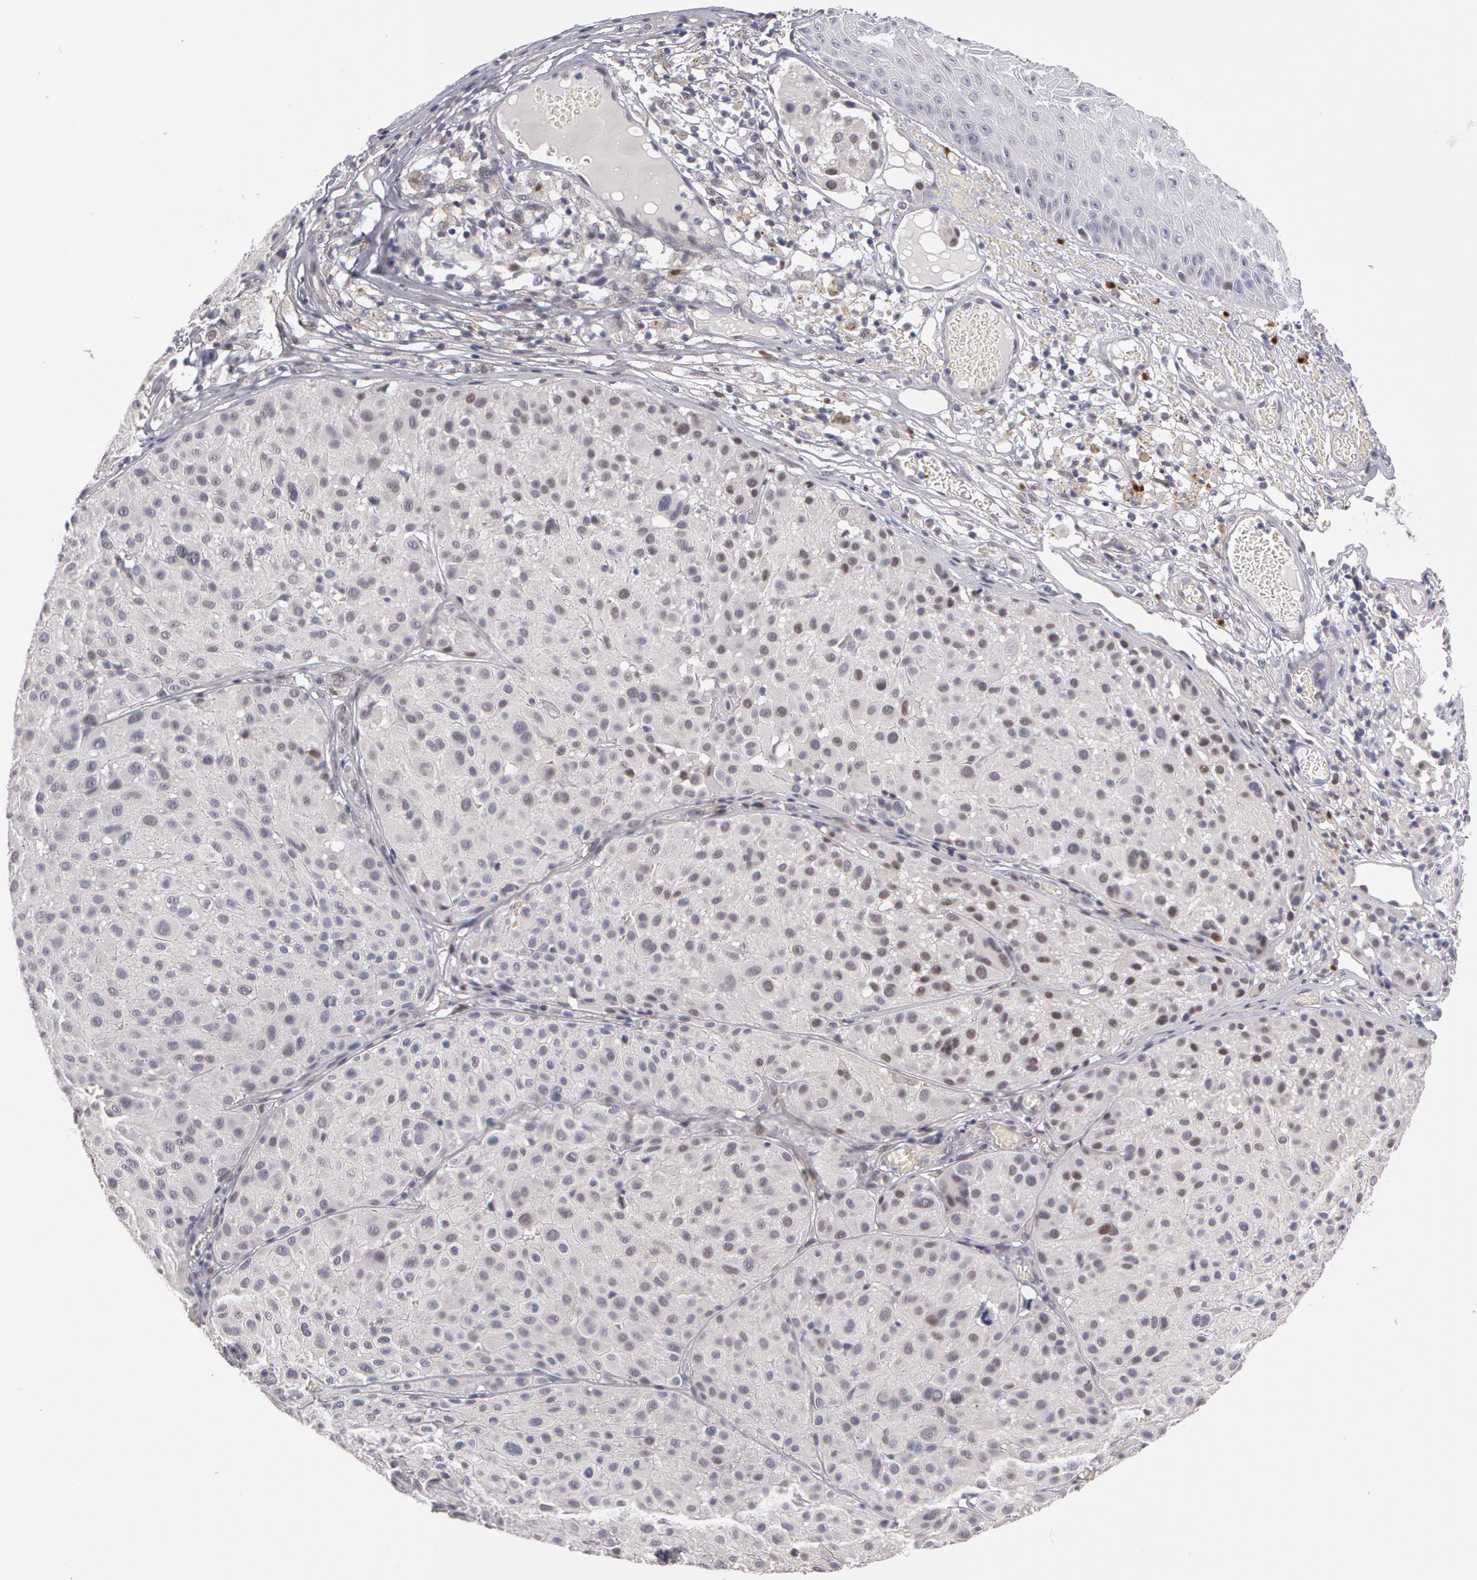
{"staining": {"intensity": "negative", "quantity": "none", "location": "none"}, "tissue": "melanoma", "cell_type": "Tumor cells", "image_type": "cancer", "snomed": [{"axis": "morphology", "description": "Malignant melanoma, NOS"}, {"axis": "topography", "description": "Skin"}], "caption": "An image of melanoma stained for a protein shows no brown staining in tumor cells.", "gene": "PRICKLE1", "patient": {"sex": "male", "age": 36}}